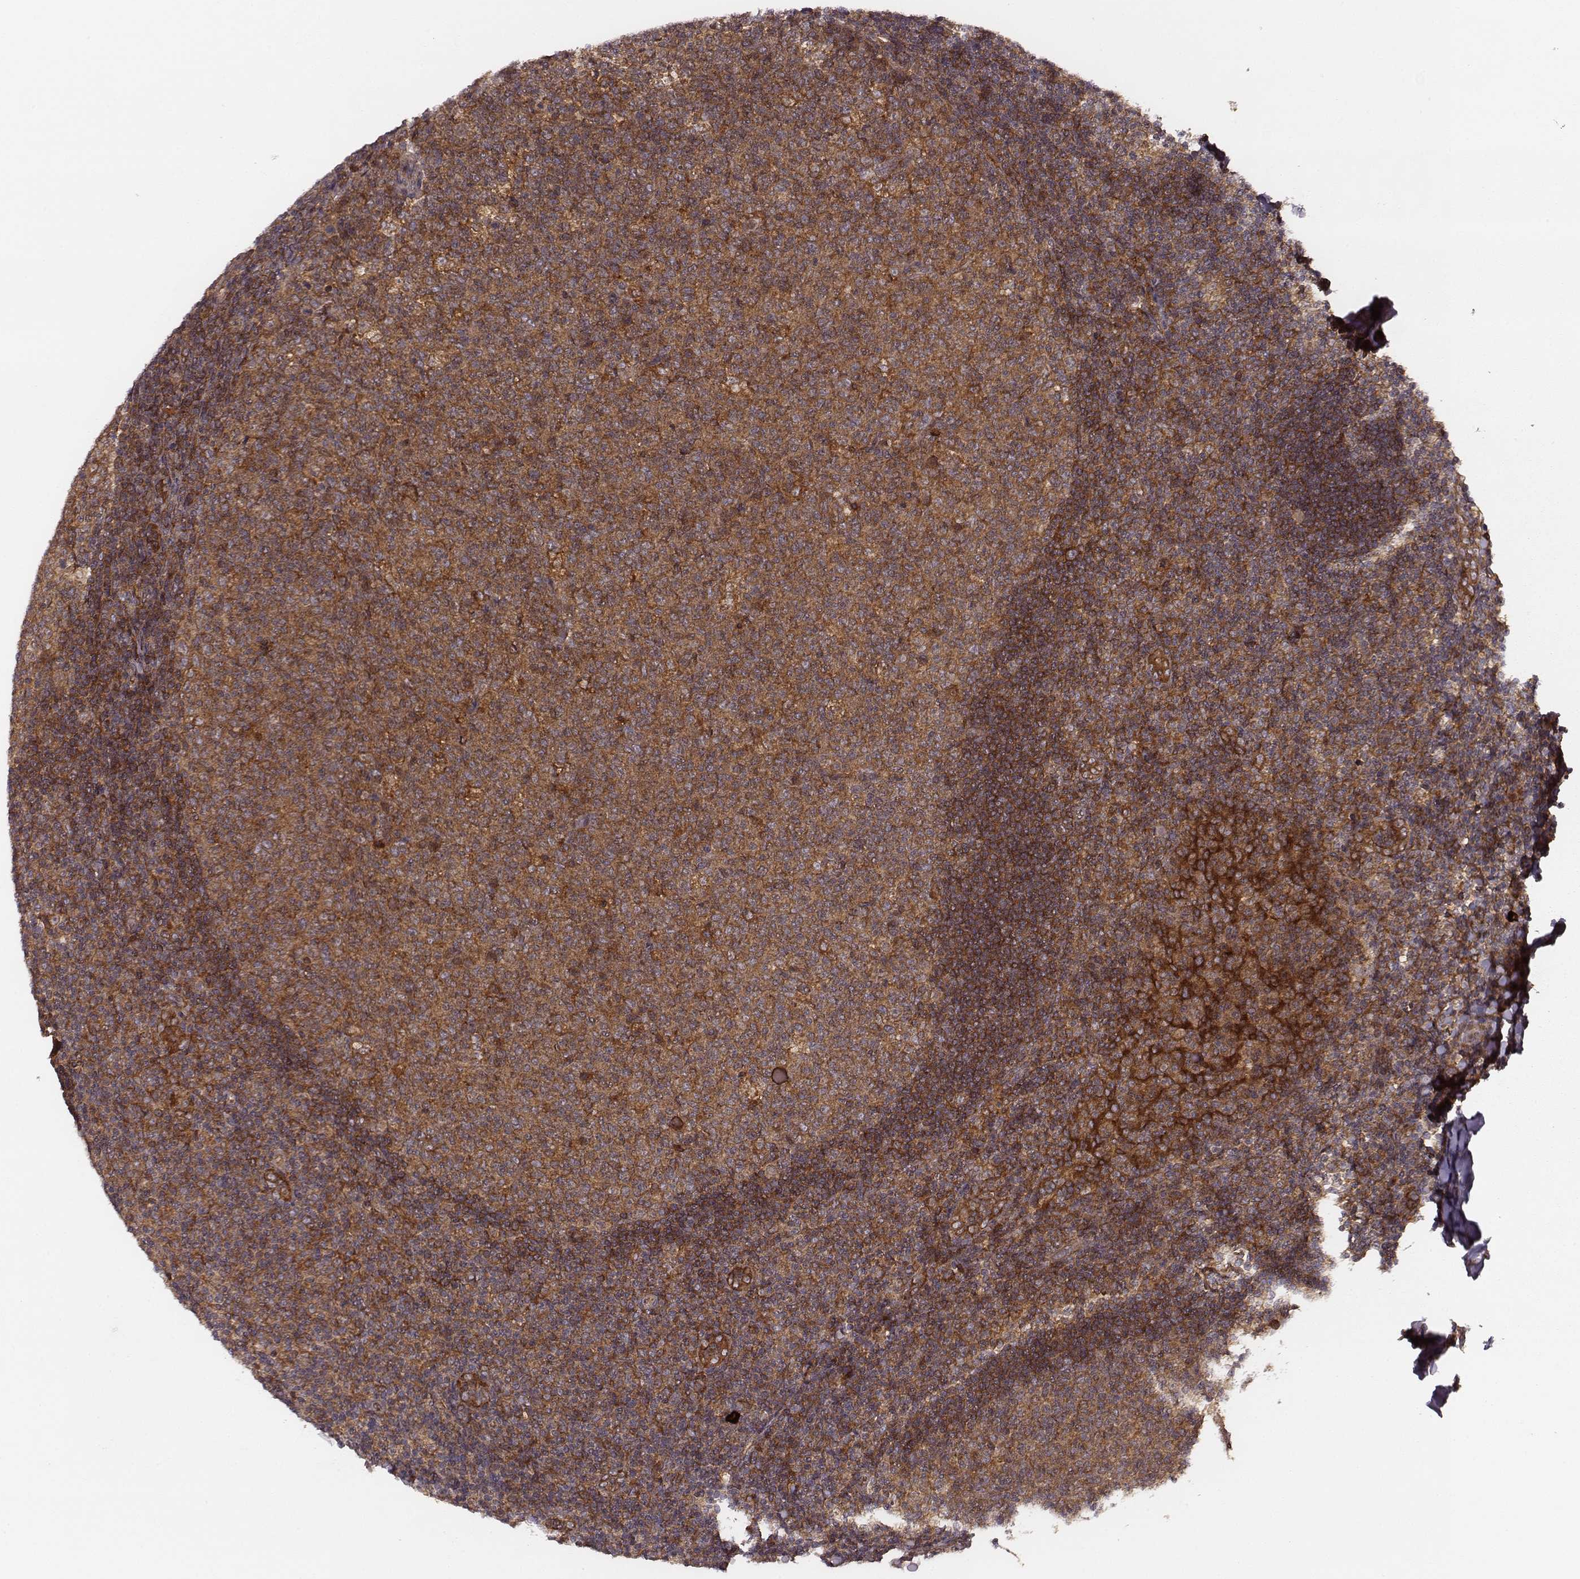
{"staining": {"intensity": "strong", "quantity": ">75%", "location": "cytoplasmic/membranous"}, "tissue": "tonsil", "cell_type": "Germinal center cells", "image_type": "normal", "snomed": [{"axis": "morphology", "description": "Normal tissue, NOS"}, {"axis": "topography", "description": "Tonsil"}], "caption": "Protein positivity by immunohistochemistry (IHC) displays strong cytoplasmic/membranous positivity in approximately >75% of germinal center cells in unremarkable tonsil.", "gene": "VPS26A", "patient": {"sex": "male", "age": 17}}